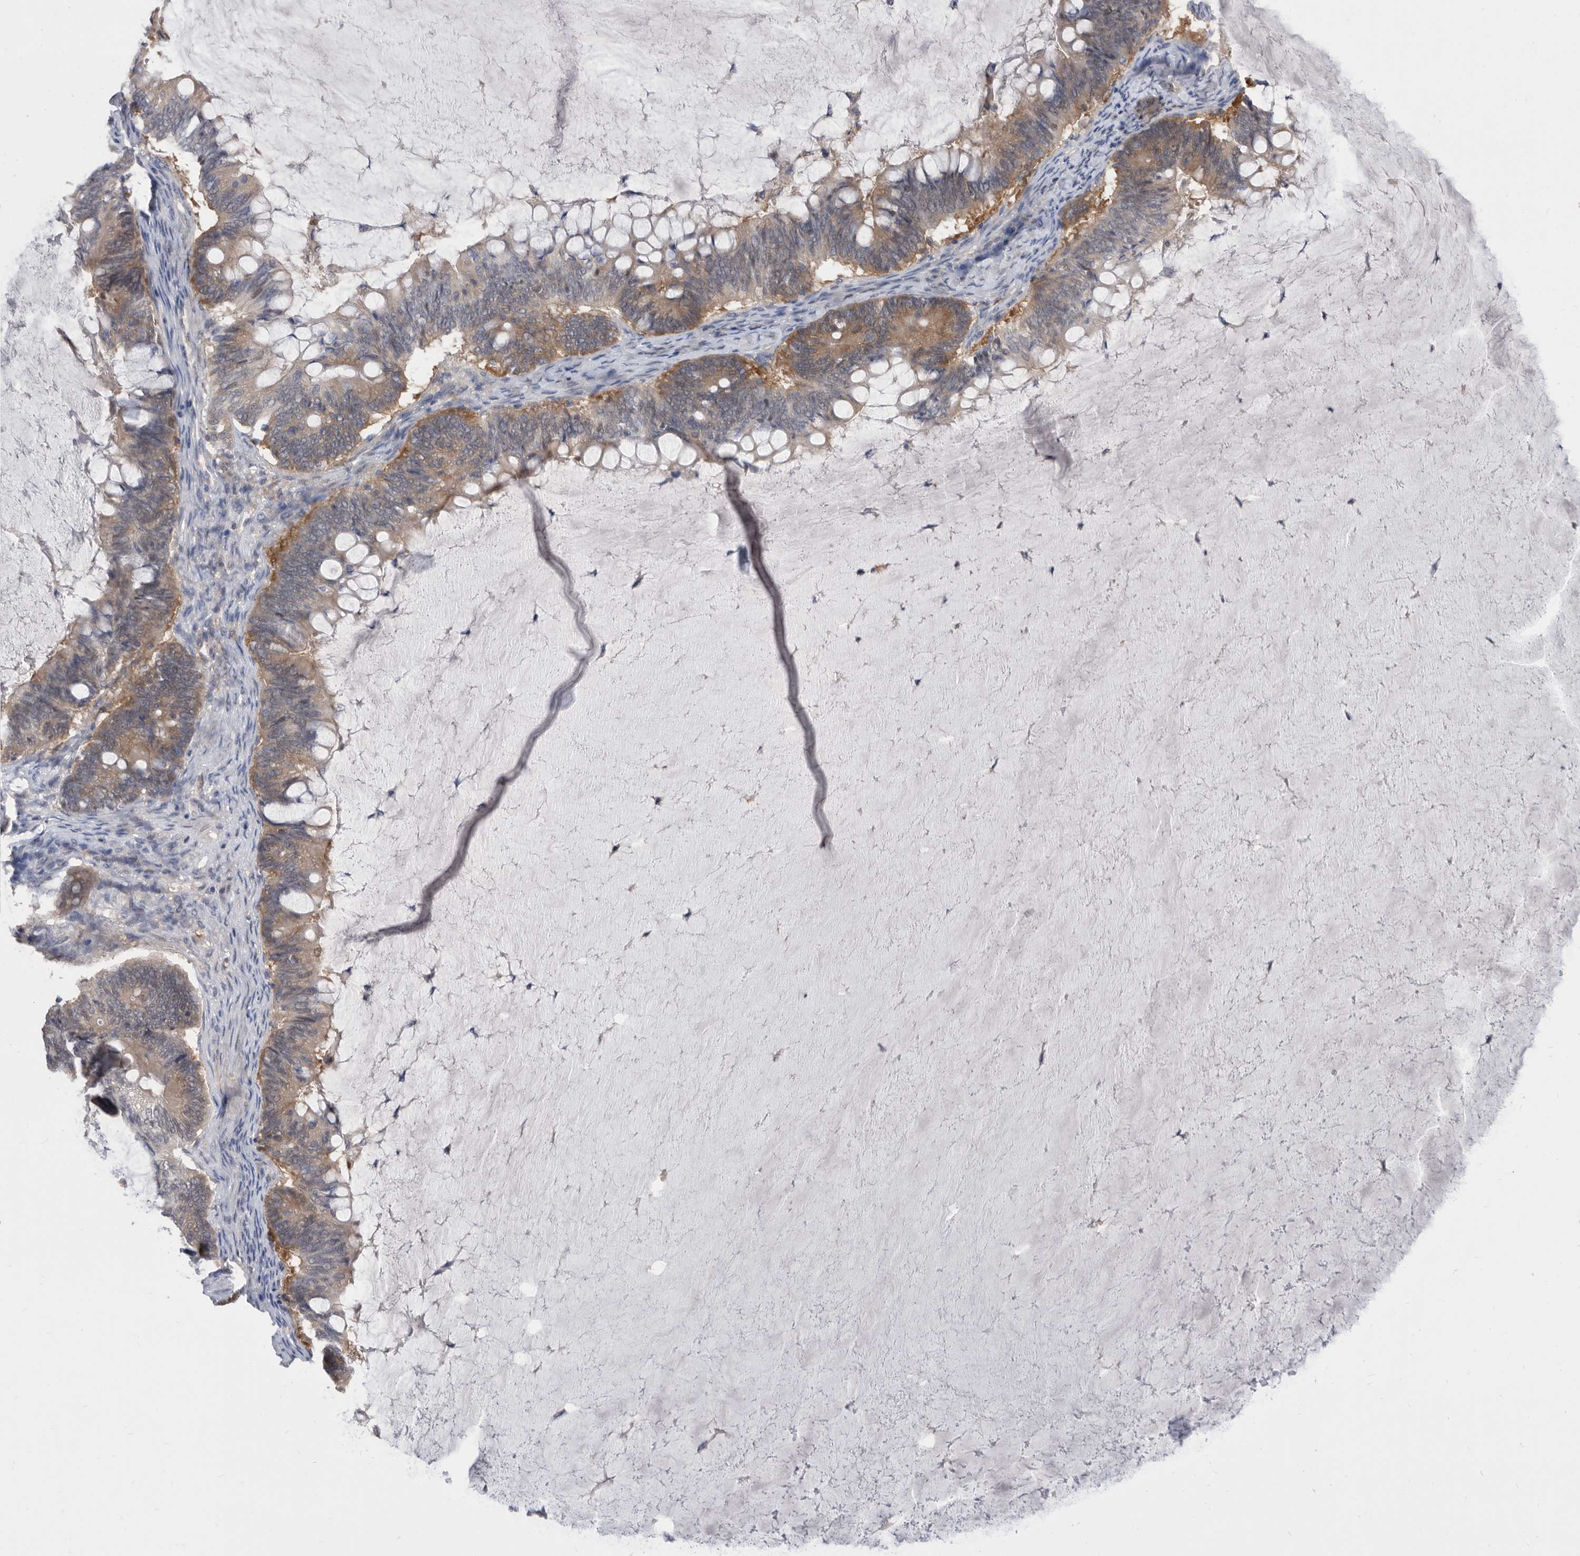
{"staining": {"intensity": "moderate", "quantity": "25%-75%", "location": "cytoplasmic/membranous"}, "tissue": "ovarian cancer", "cell_type": "Tumor cells", "image_type": "cancer", "snomed": [{"axis": "morphology", "description": "Cystadenocarcinoma, mucinous, NOS"}, {"axis": "topography", "description": "Ovary"}], "caption": "This is a photomicrograph of immunohistochemistry (IHC) staining of ovarian cancer (mucinous cystadenocarcinoma), which shows moderate positivity in the cytoplasmic/membranous of tumor cells.", "gene": "CCT4", "patient": {"sex": "female", "age": 61}}